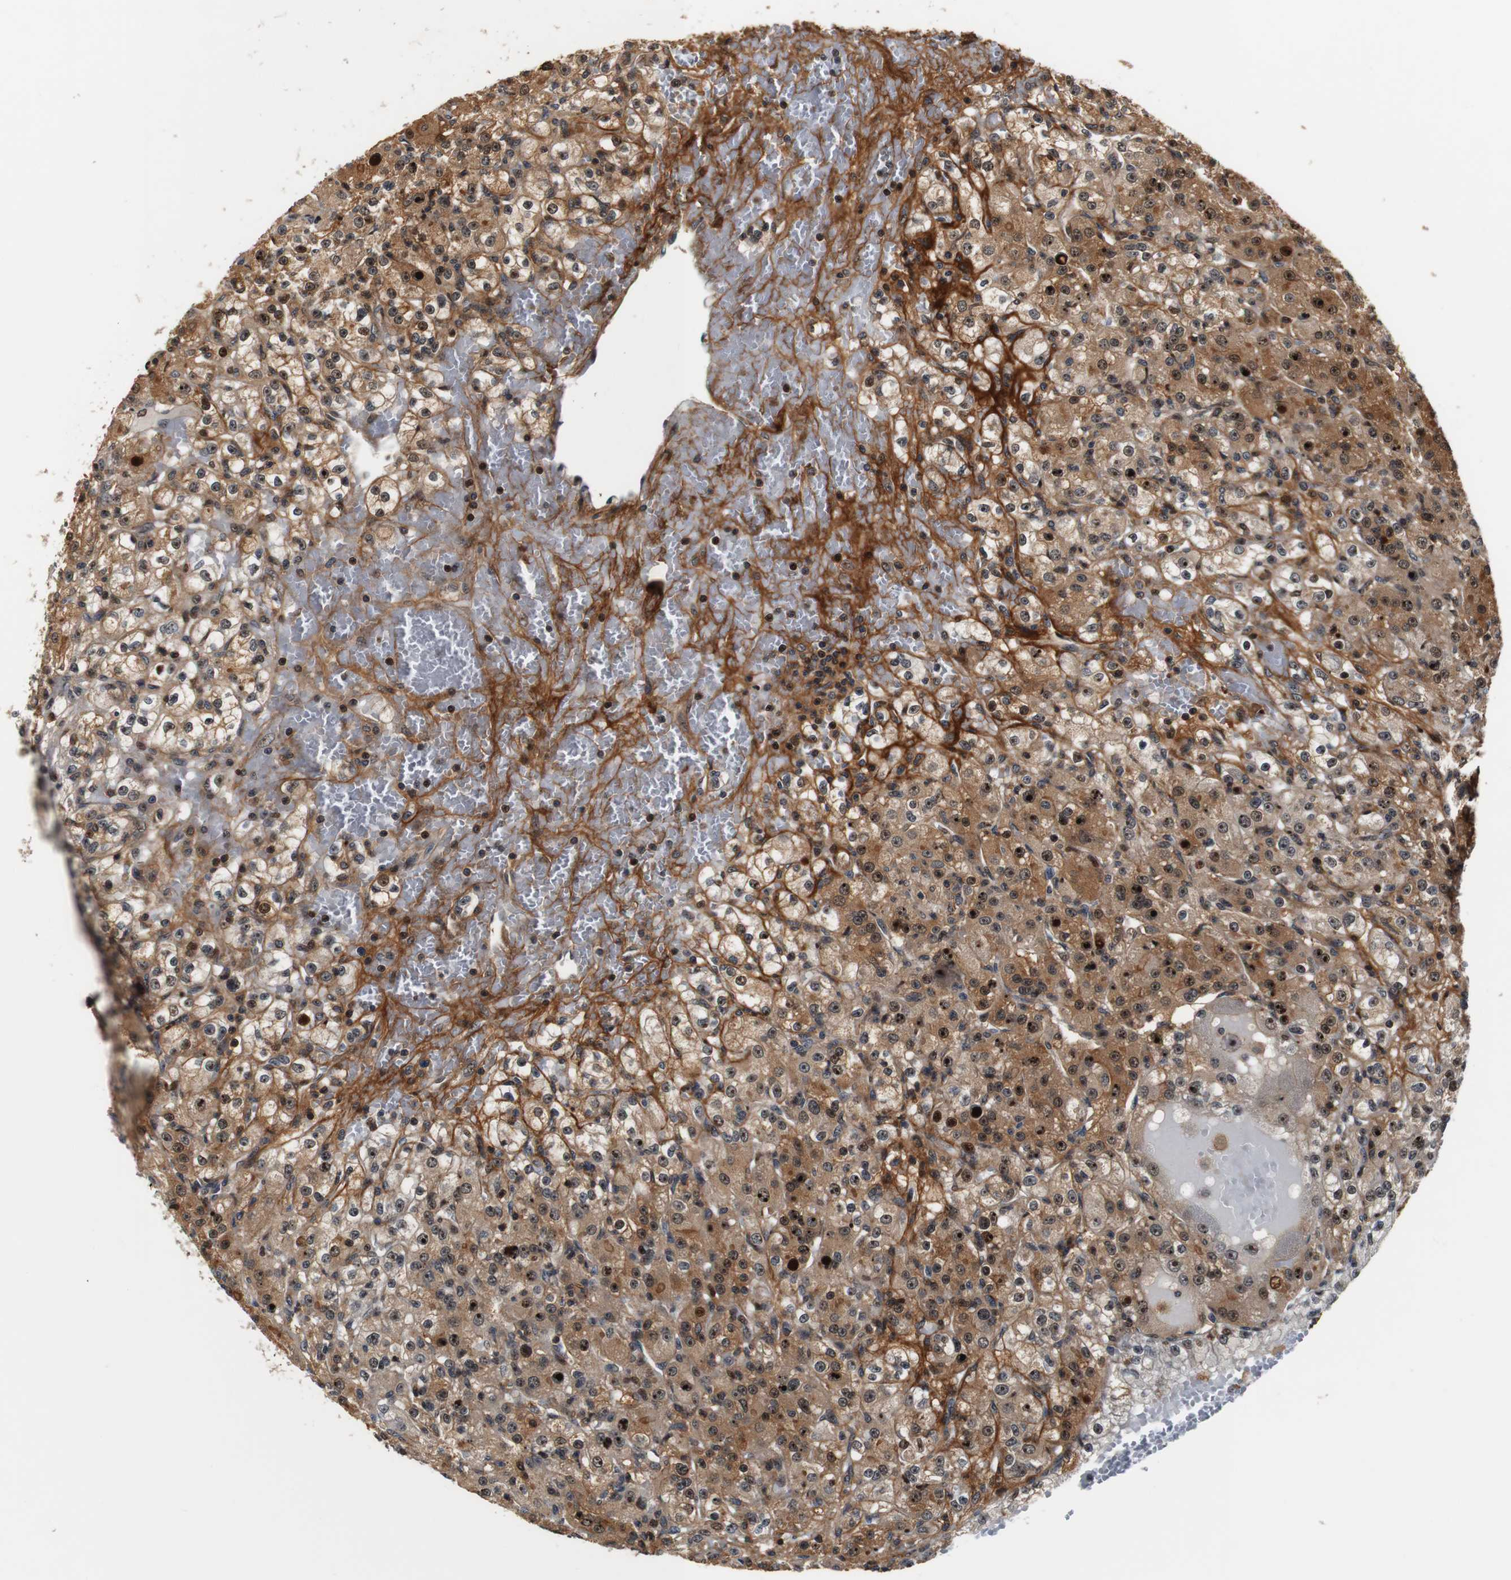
{"staining": {"intensity": "moderate", "quantity": ">75%", "location": "cytoplasmic/membranous,nuclear"}, "tissue": "renal cancer", "cell_type": "Tumor cells", "image_type": "cancer", "snomed": [{"axis": "morphology", "description": "Normal tissue, NOS"}, {"axis": "morphology", "description": "Adenocarcinoma, NOS"}, {"axis": "topography", "description": "Kidney"}], "caption": "Immunohistochemistry (IHC) image of human renal adenocarcinoma stained for a protein (brown), which displays medium levels of moderate cytoplasmic/membranous and nuclear staining in approximately >75% of tumor cells.", "gene": "LRP4", "patient": {"sex": "male", "age": 61}}